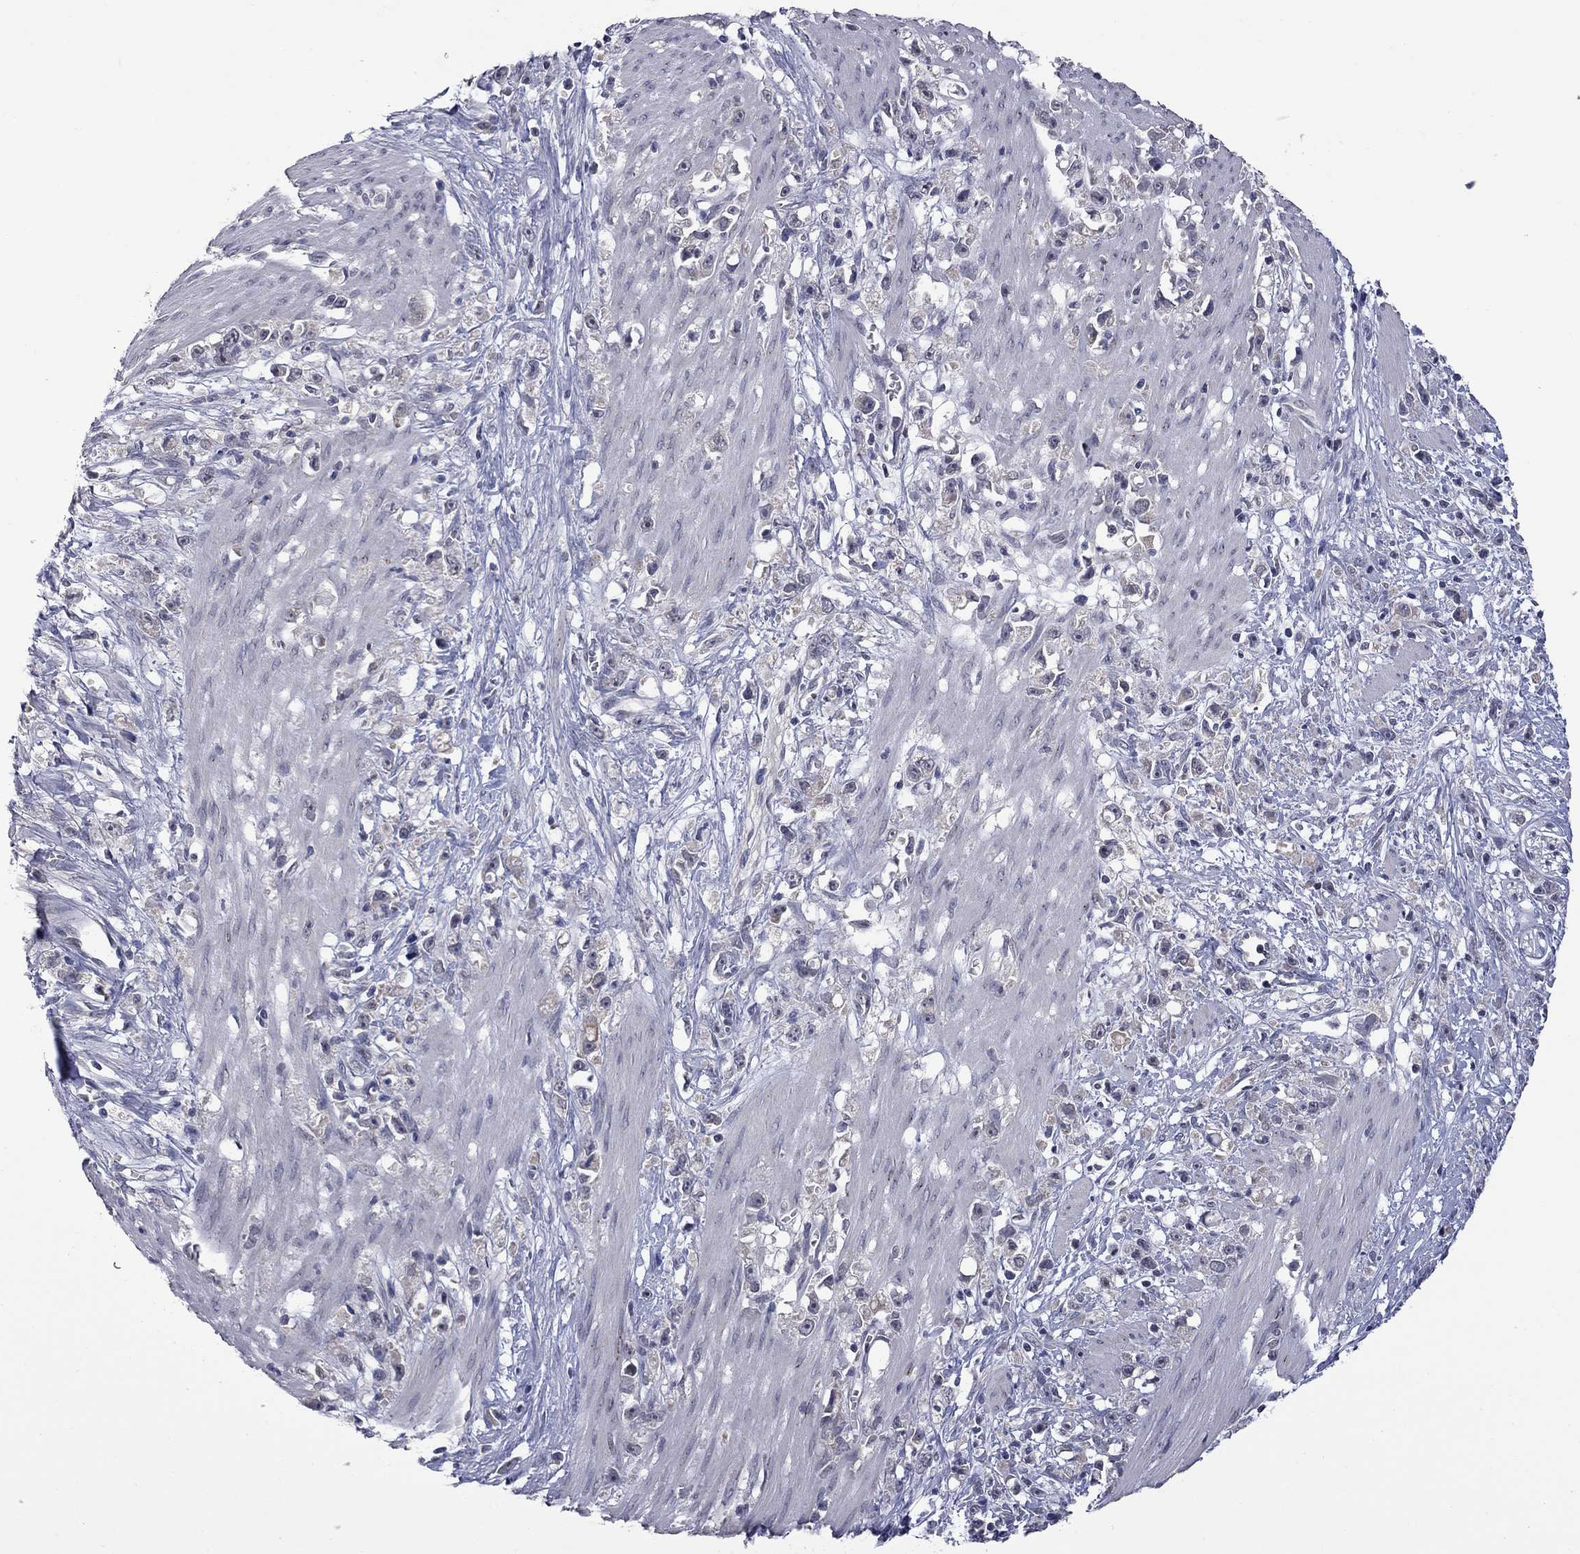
{"staining": {"intensity": "negative", "quantity": "none", "location": "none"}, "tissue": "stomach cancer", "cell_type": "Tumor cells", "image_type": "cancer", "snomed": [{"axis": "morphology", "description": "Adenocarcinoma, NOS"}, {"axis": "topography", "description": "Stomach"}], "caption": "Immunohistochemical staining of stomach adenocarcinoma displays no significant expression in tumor cells.", "gene": "FABP12", "patient": {"sex": "female", "age": 59}}